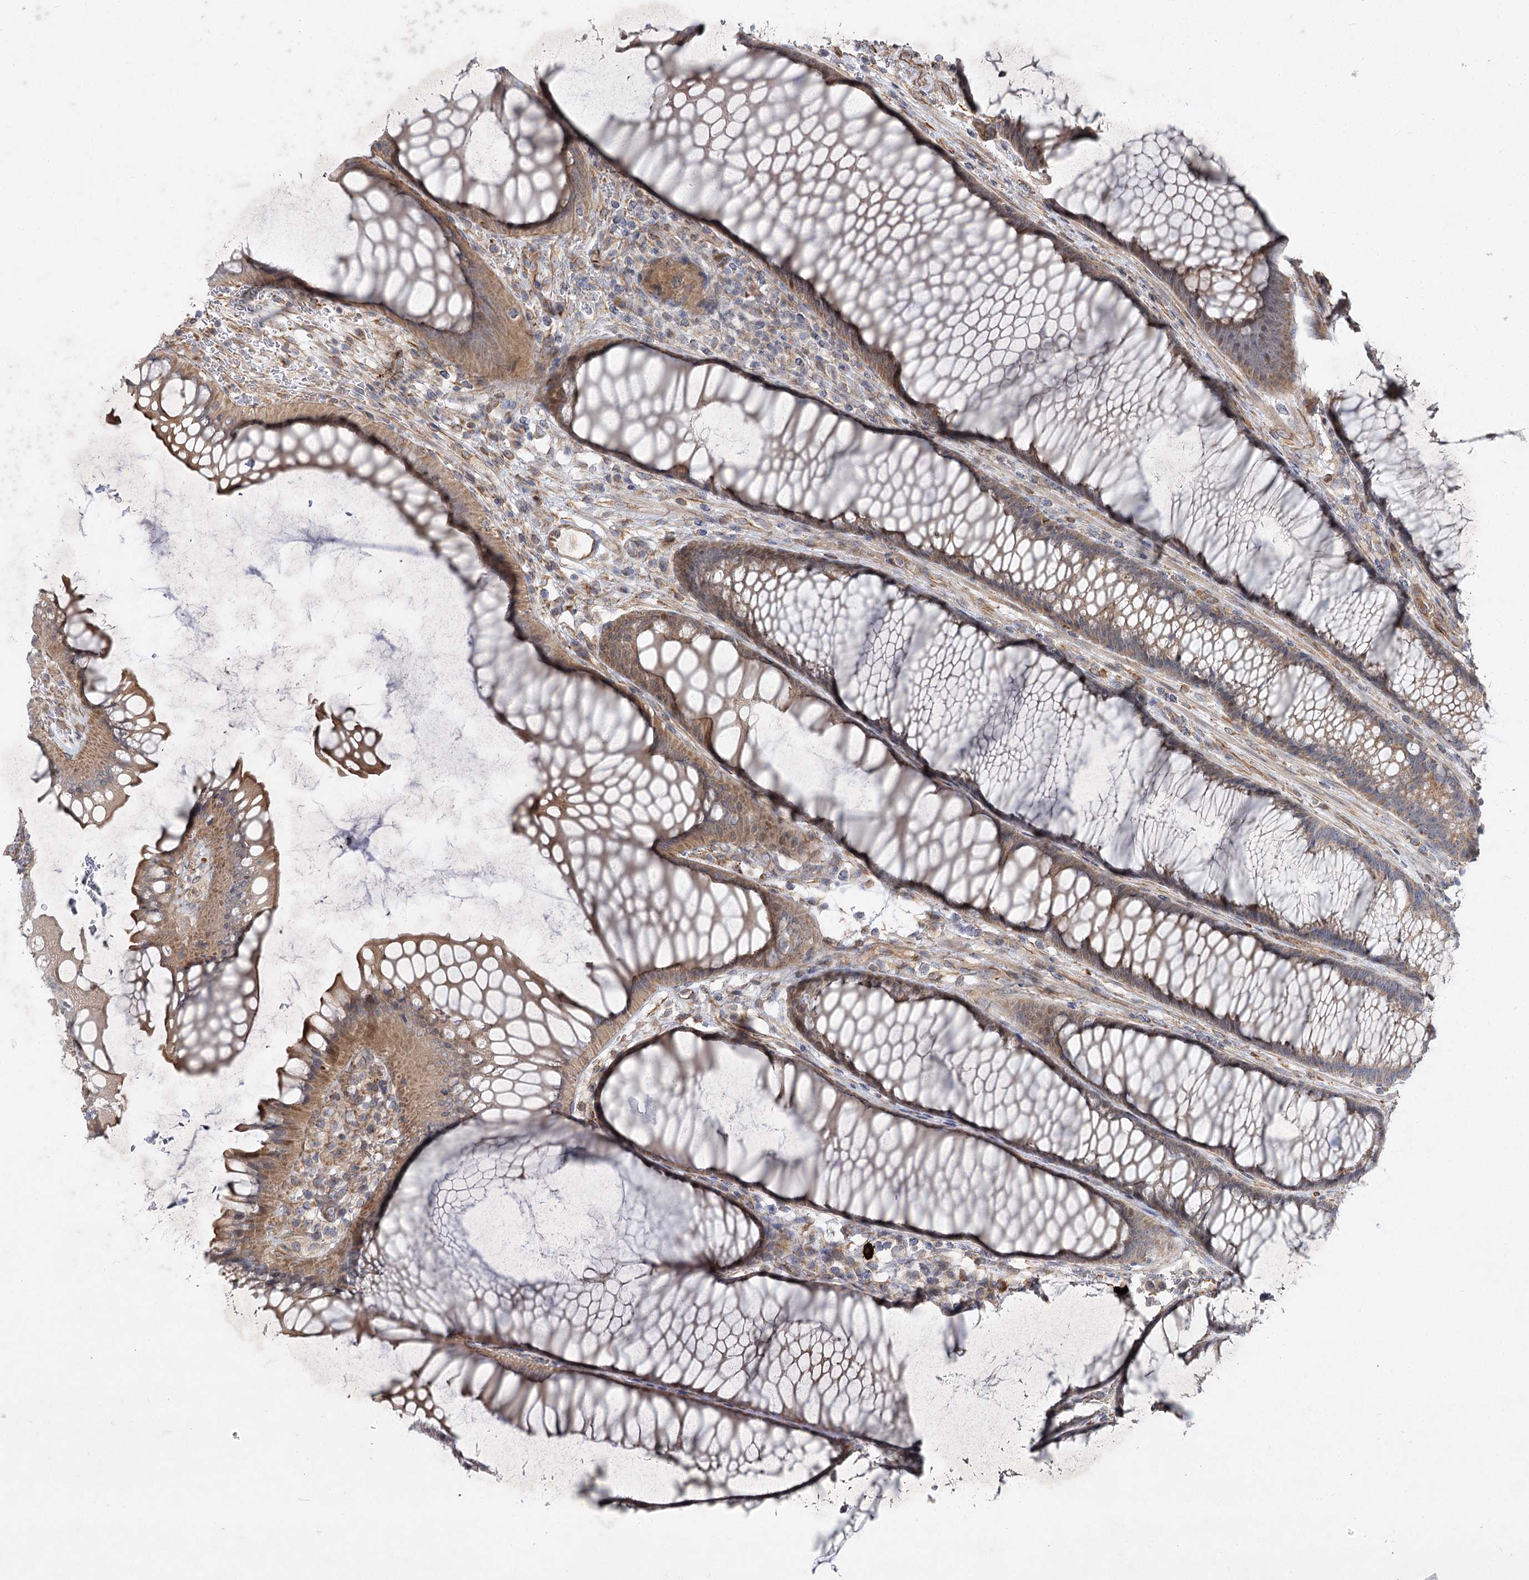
{"staining": {"intensity": "moderate", "quantity": ">75%", "location": "cytoplasmic/membranous"}, "tissue": "colon", "cell_type": "Endothelial cells", "image_type": "normal", "snomed": [{"axis": "morphology", "description": "Normal tissue, NOS"}, {"axis": "topography", "description": "Colon"}], "caption": "High-magnification brightfield microscopy of benign colon stained with DAB (brown) and counterstained with hematoxylin (blue). endothelial cells exhibit moderate cytoplasmic/membranous staining is appreciated in about>75% of cells.", "gene": "KIAA0825", "patient": {"sex": "female", "age": 82}}